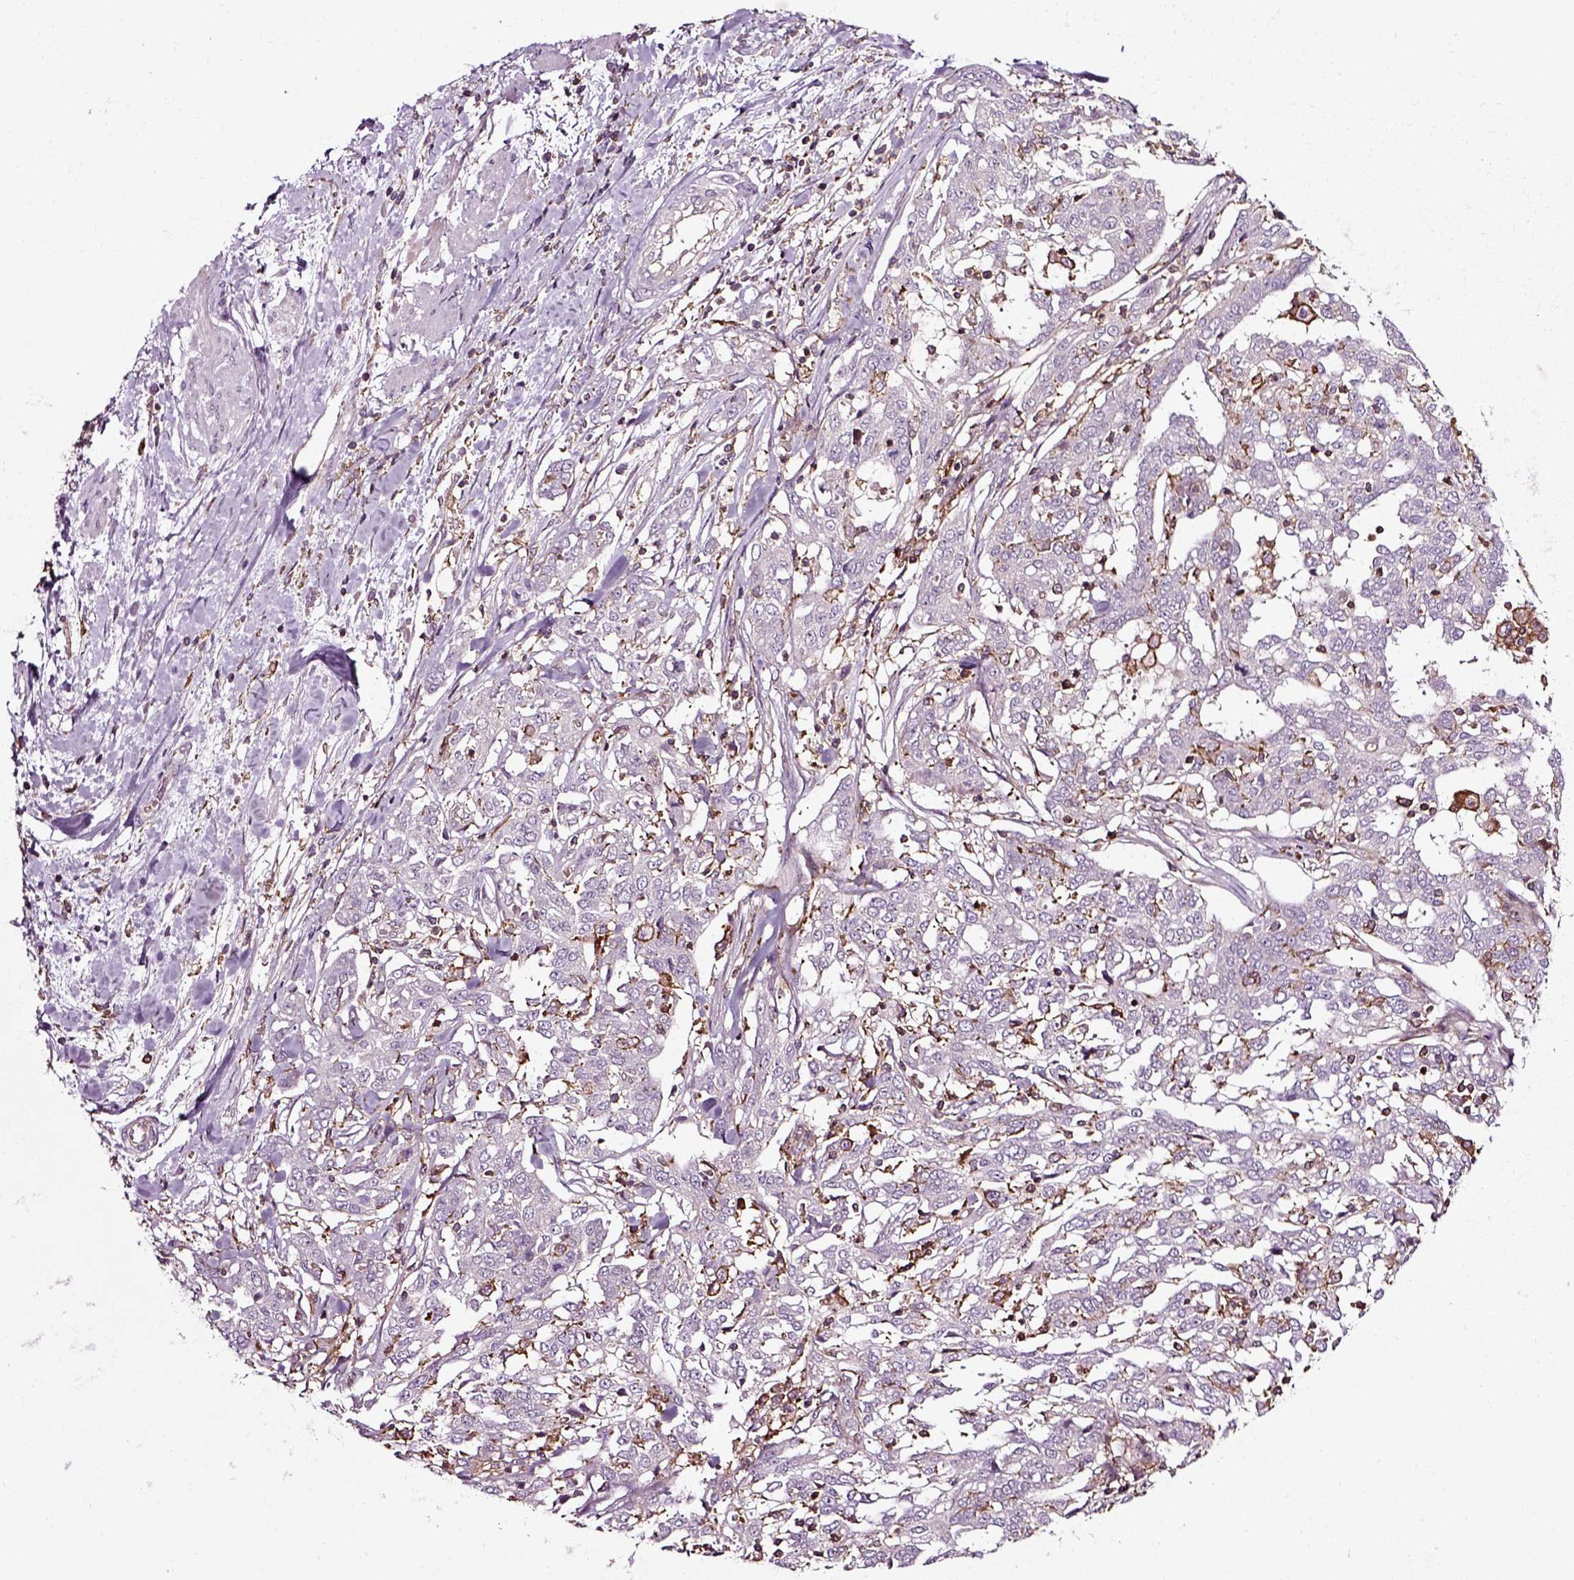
{"staining": {"intensity": "negative", "quantity": "none", "location": "none"}, "tissue": "ovarian cancer", "cell_type": "Tumor cells", "image_type": "cancer", "snomed": [{"axis": "morphology", "description": "Cystadenocarcinoma, serous, NOS"}, {"axis": "topography", "description": "Ovary"}], "caption": "This is an immunohistochemistry histopathology image of ovarian cancer (serous cystadenocarcinoma). There is no staining in tumor cells.", "gene": "RHOF", "patient": {"sex": "female", "age": 67}}